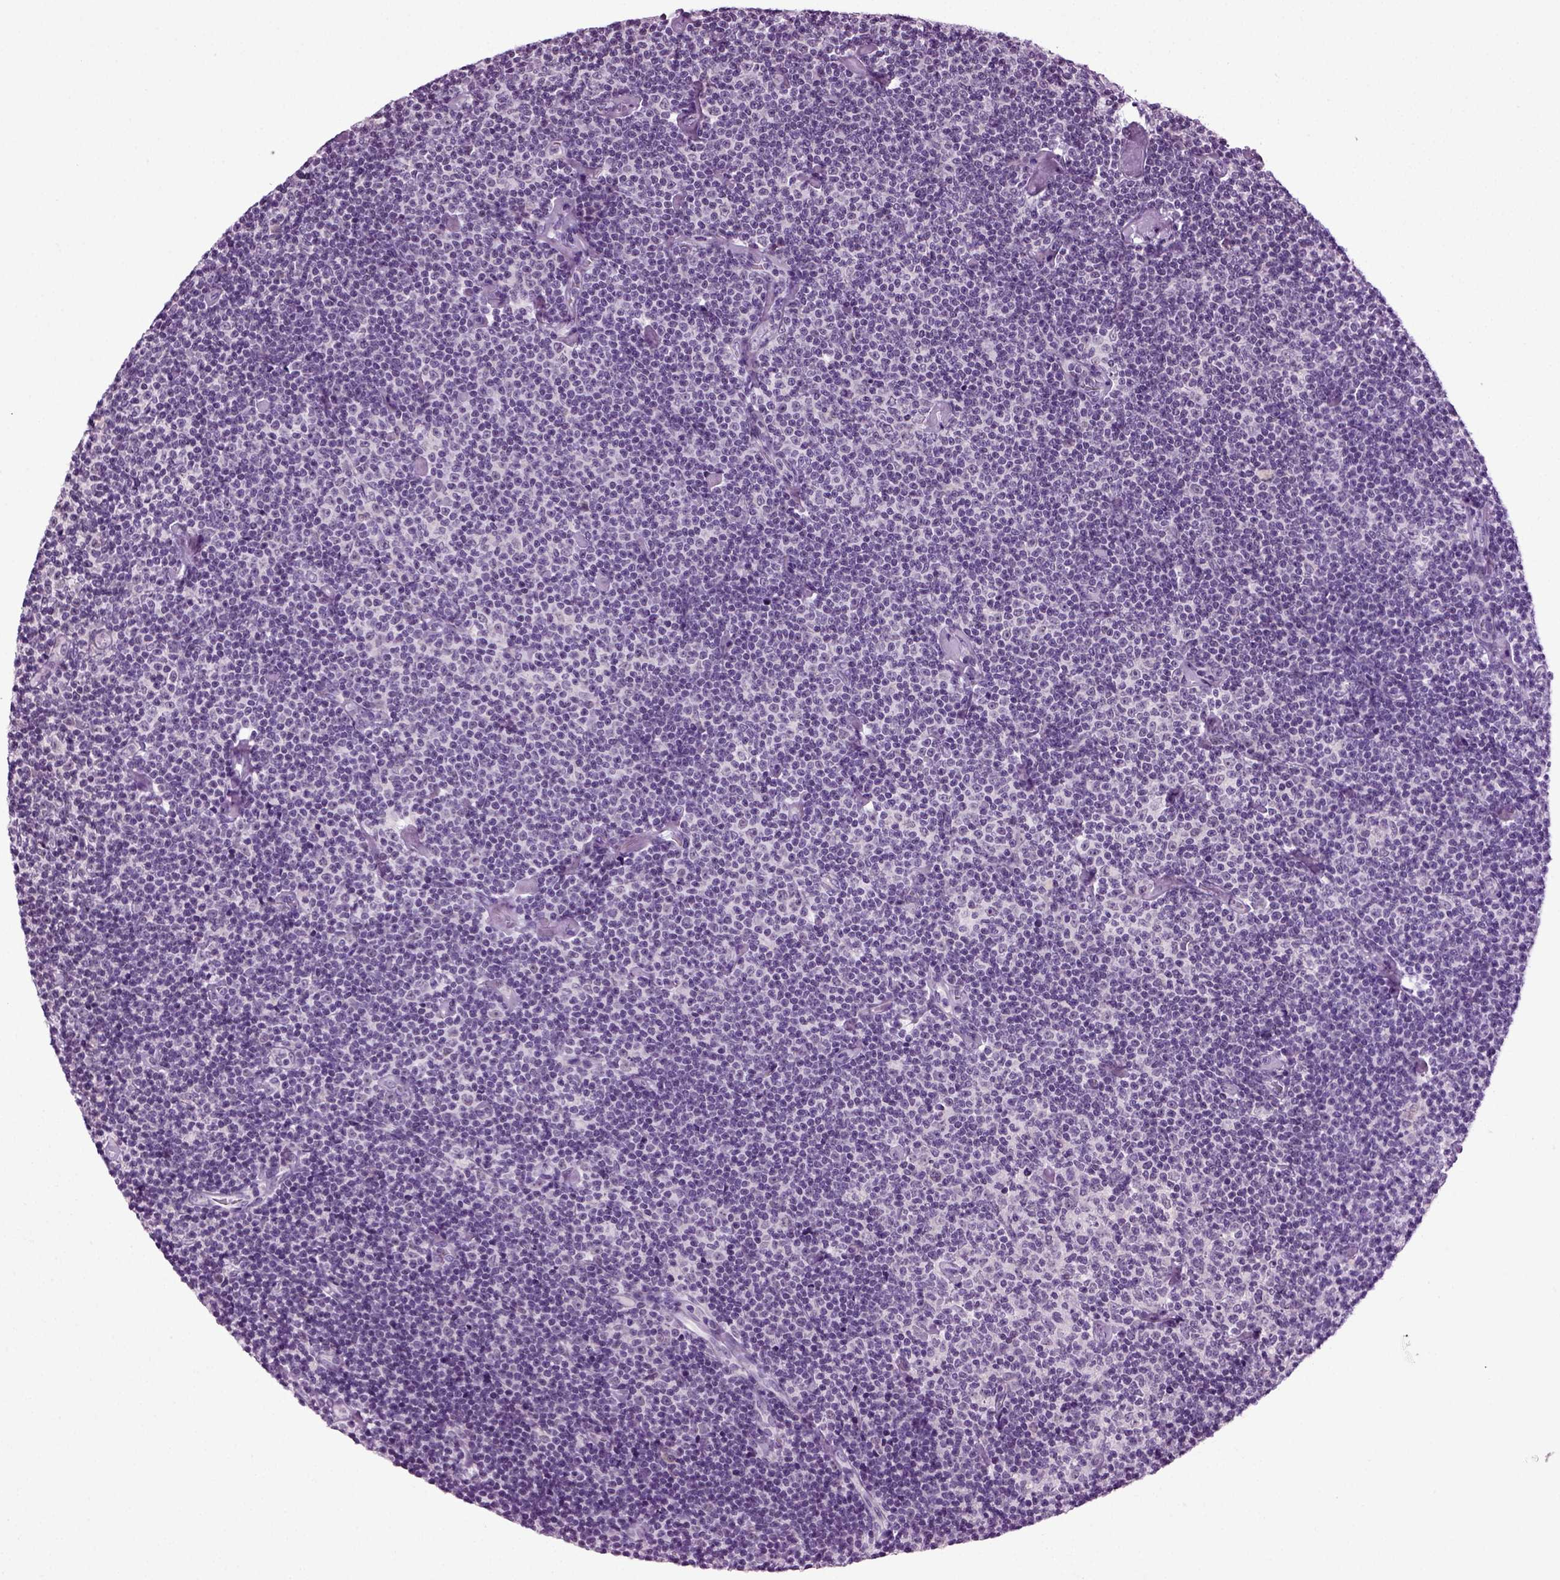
{"staining": {"intensity": "negative", "quantity": "none", "location": "none"}, "tissue": "lymphoma", "cell_type": "Tumor cells", "image_type": "cancer", "snomed": [{"axis": "morphology", "description": "Malignant lymphoma, non-Hodgkin's type, Low grade"}, {"axis": "topography", "description": "Lymph node"}], "caption": "The immunohistochemistry (IHC) micrograph has no significant positivity in tumor cells of lymphoma tissue. (Immunohistochemistry (ihc), brightfield microscopy, high magnification).", "gene": "SPATA17", "patient": {"sex": "male", "age": 81}}